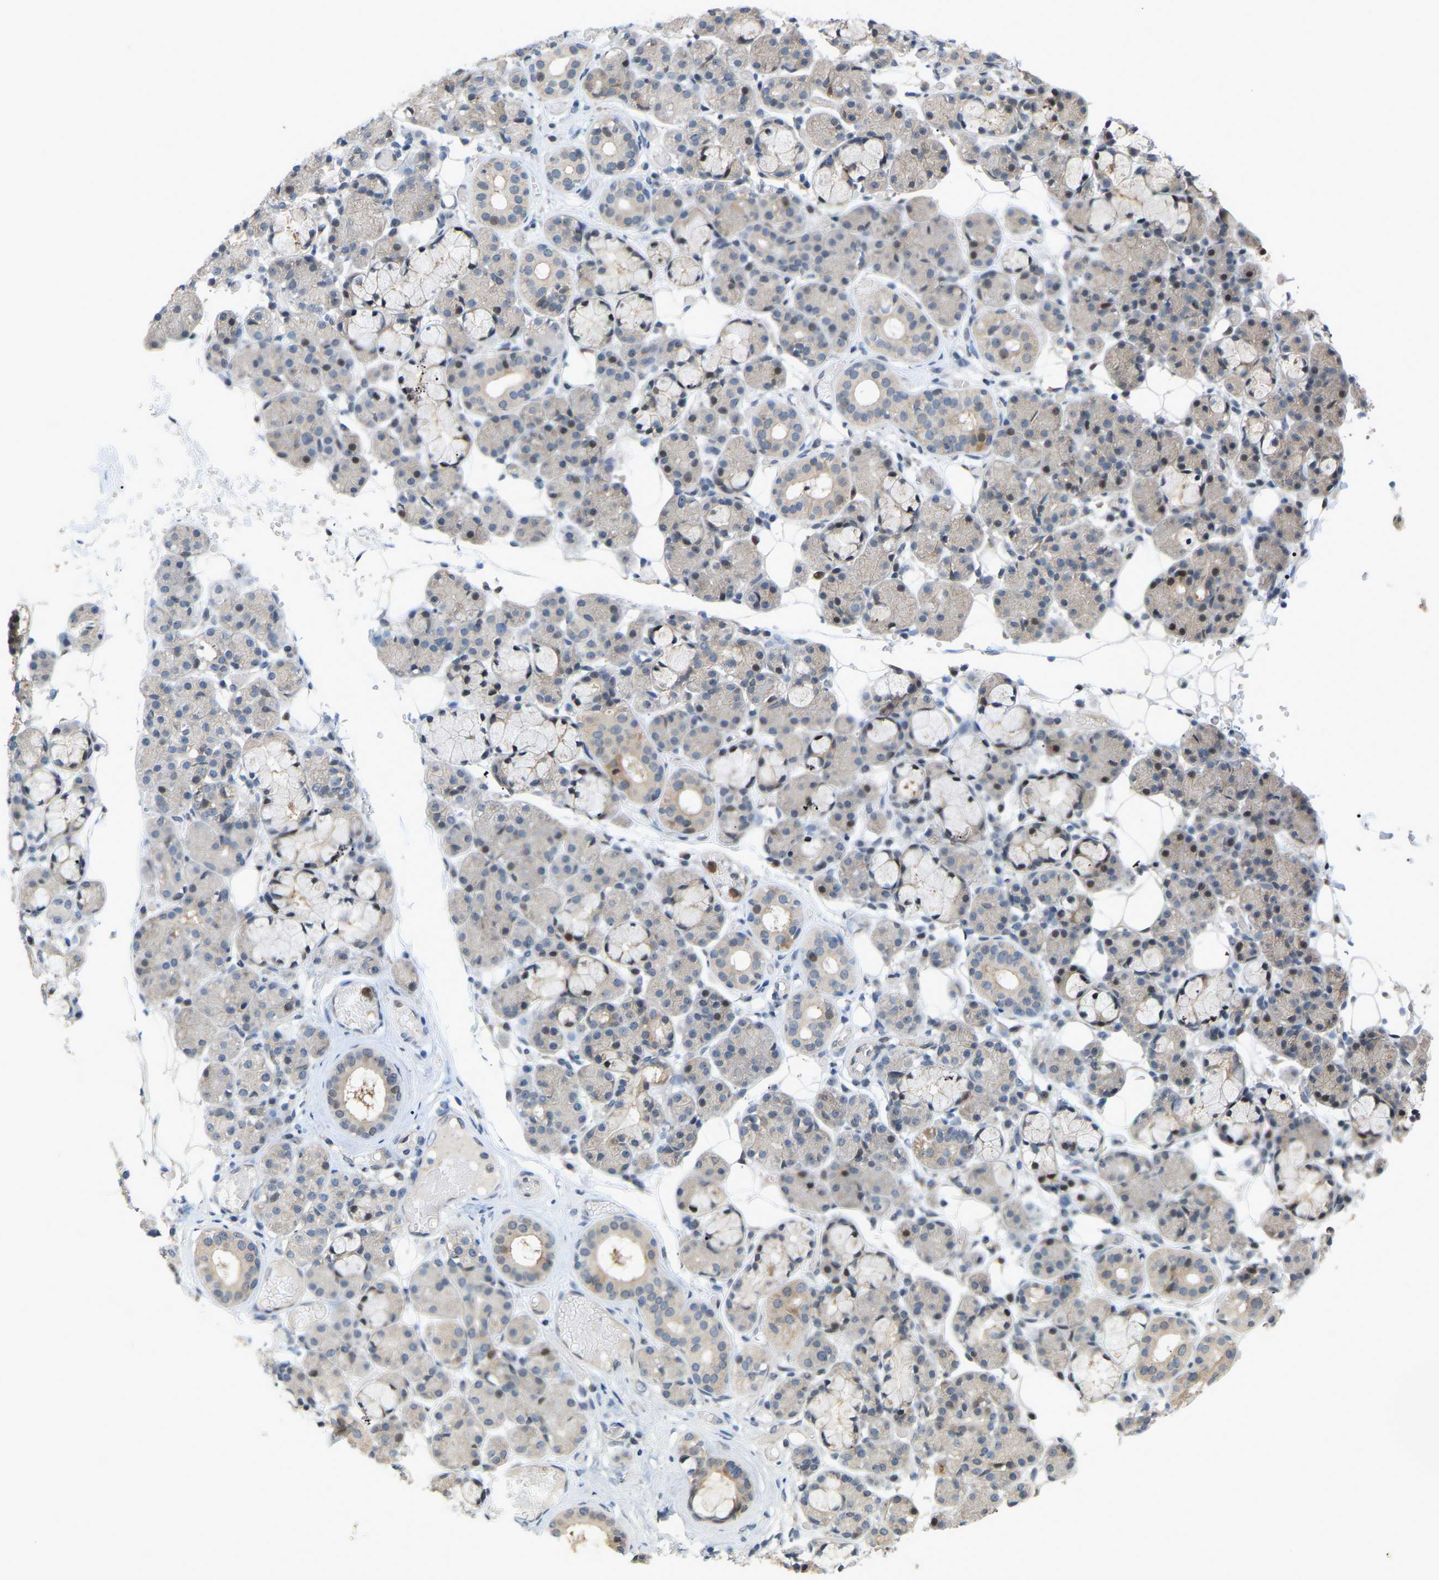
{"staining": {"intensity": "weak", "quantity": "<25%", "location": "cytoplasmic/membranous,nuclear"}, "tissue": "salivary gland", "cell_type": "Glandular cells", "image_type": "normal", "snomed": [{"axis": "morphology", "description": "Normal tissue, NOS"}, {"axis": "topography", "description": "Salivary gland"}], "caption": "Immunohistochemistry (IHC) histopathology image of unremarkable human salivary gland stained for a protein (brown), which shows no positivity in glandular cells.", "gene": "CROT", "patient": {"sex": "male", "age": 63}}